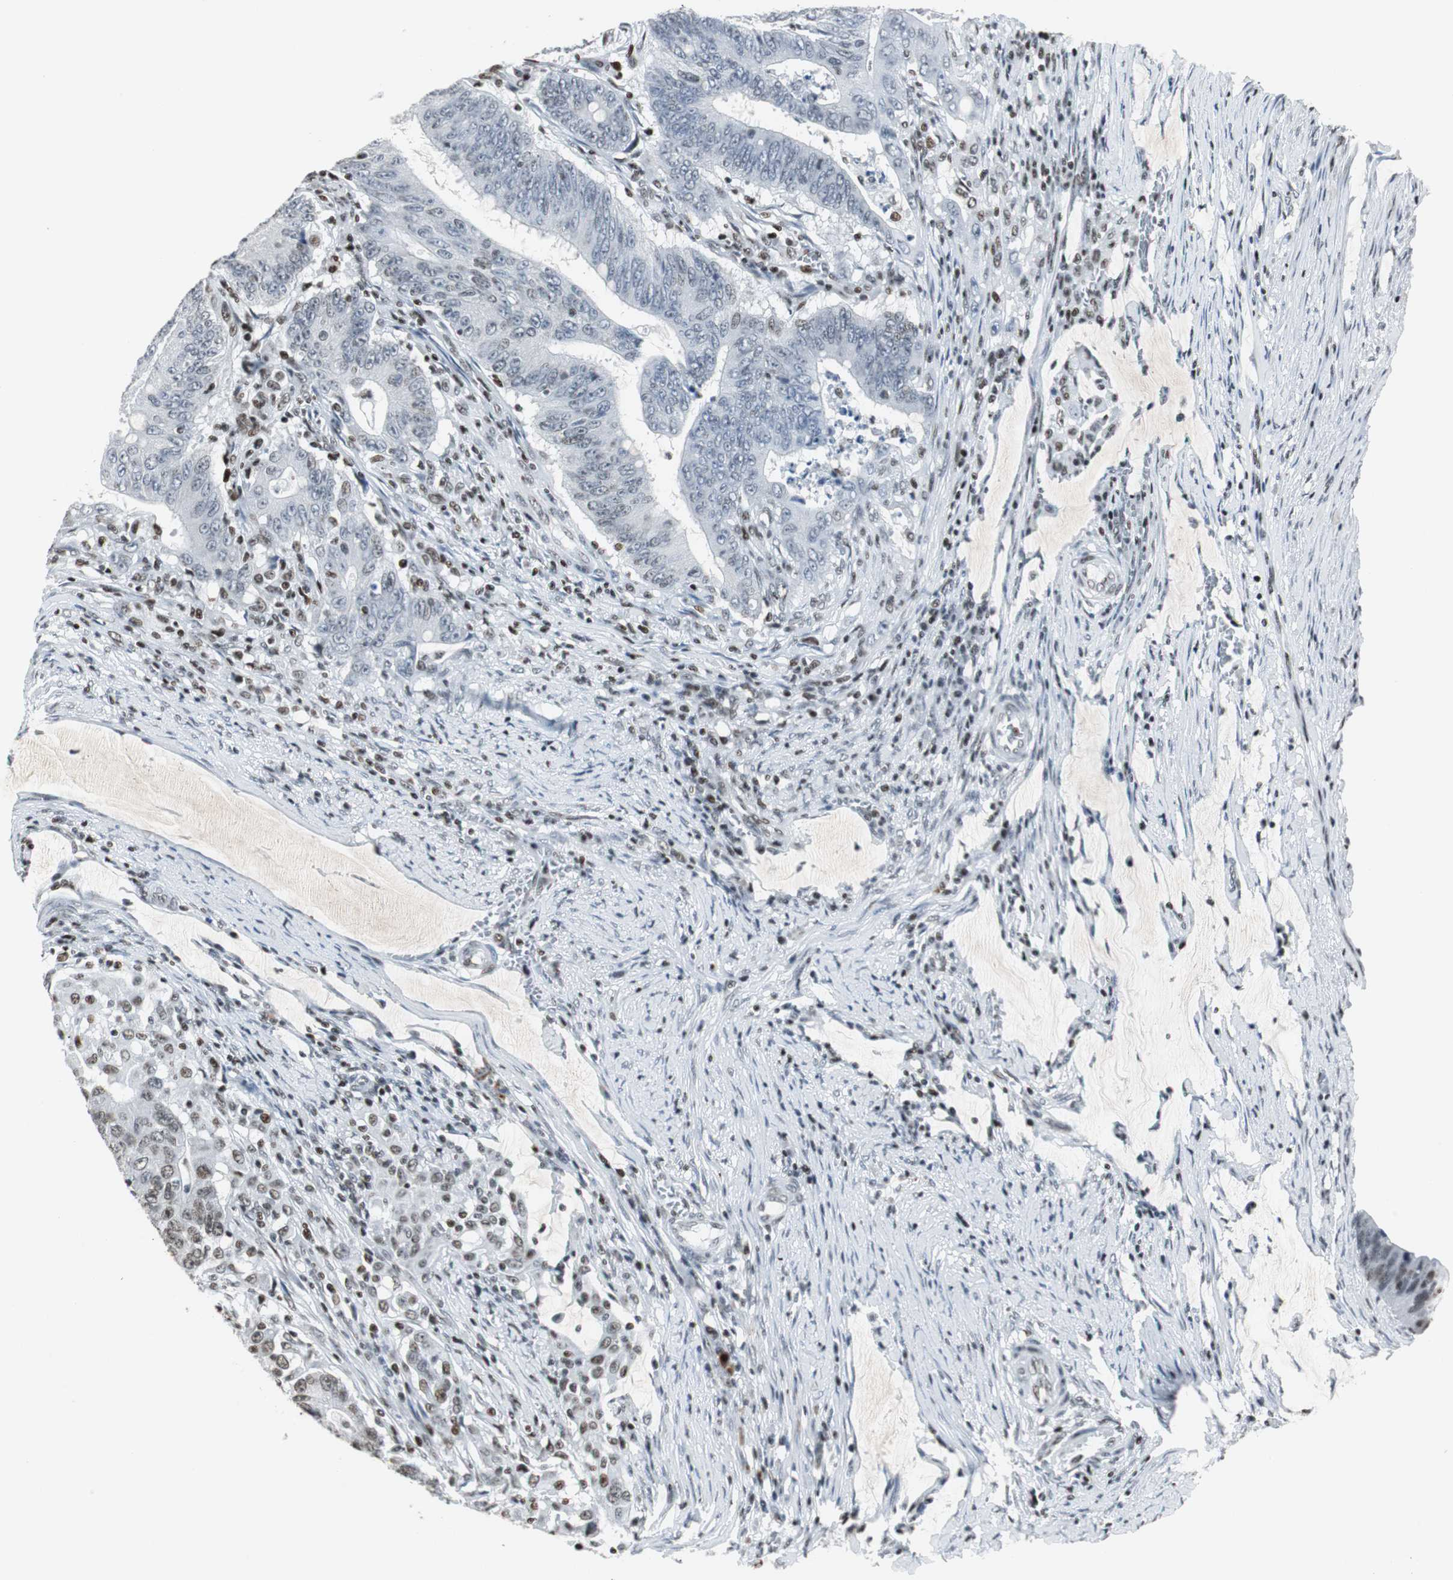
{"staining": {"intensity": "weak", "quantity": "<25%", "location": "nuclear"}, "tissue": "colorectal cancer", "cell_type": "Tumor cells", "image_type": "cancer", "snomed": [{"axis": "morphology", "description": "Adenocarcinoma, NOS"}, {"axis": "topography", "description": "Colon"}], "caption": "IHC histopathology image of colorectal cancer stained for a protein (brown), which shows no expression in tumor cells. (DAB (3,3'-diaminobenzidine) immunohistochemistry (IHC), high magnification).", "gene": "RBBP4", "patient": {"sex": "male", "age": 45}}